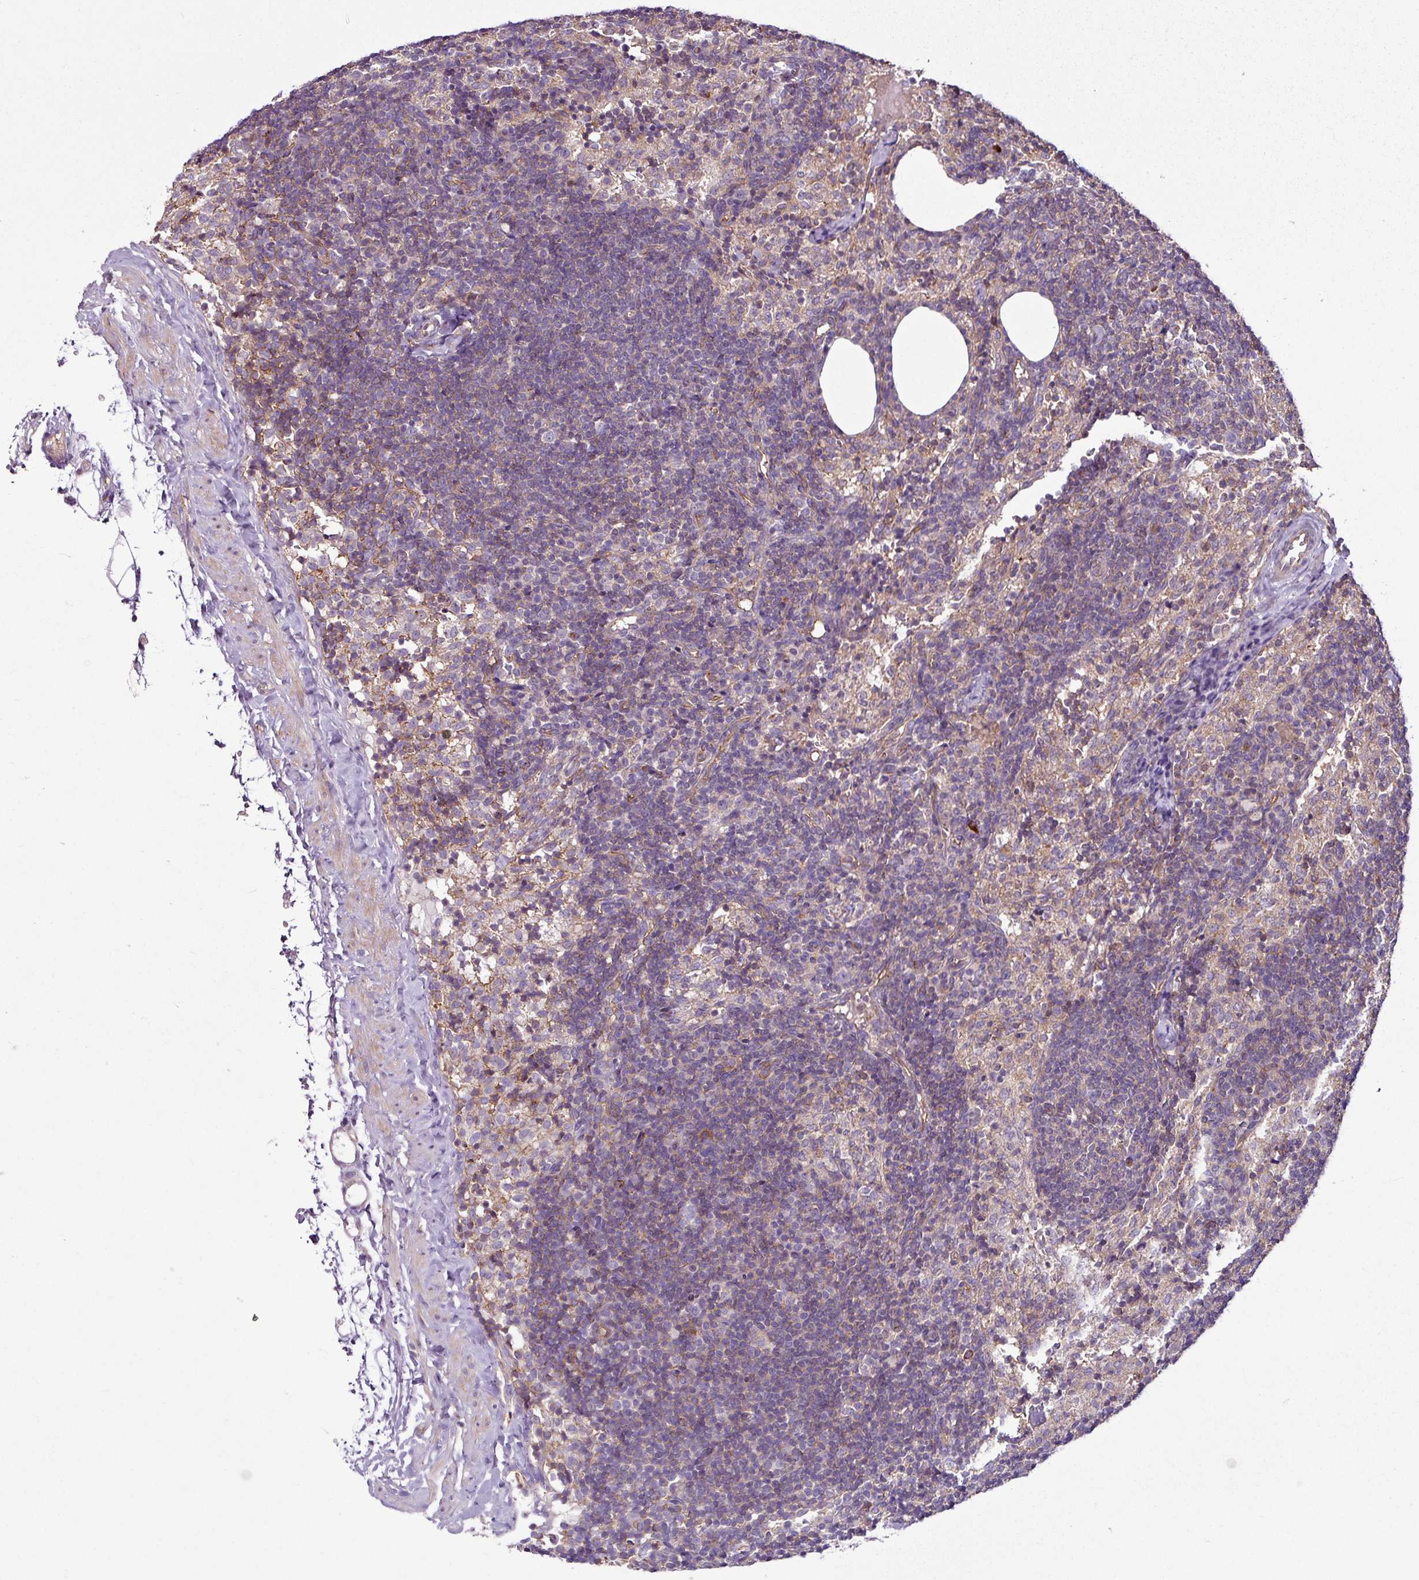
{"staining": {"intensity": "negative", "quantity": "none", "location": "none"}, "tissue": "lymph node", "cell_type": "Germinal center cells", "image_type": "normal", "snomed": [{"axis": "morphology", "description": "Normal tissue, NOS"}, {"axis": "topography", "description": "Lymph node"}], "caption": "Immunohistochemical staining of unremarkable human lymph node shows no significant positivity in germinal center cells.", "gene": "ZNF106", "patient": {"sex": "female", "age": 52}}